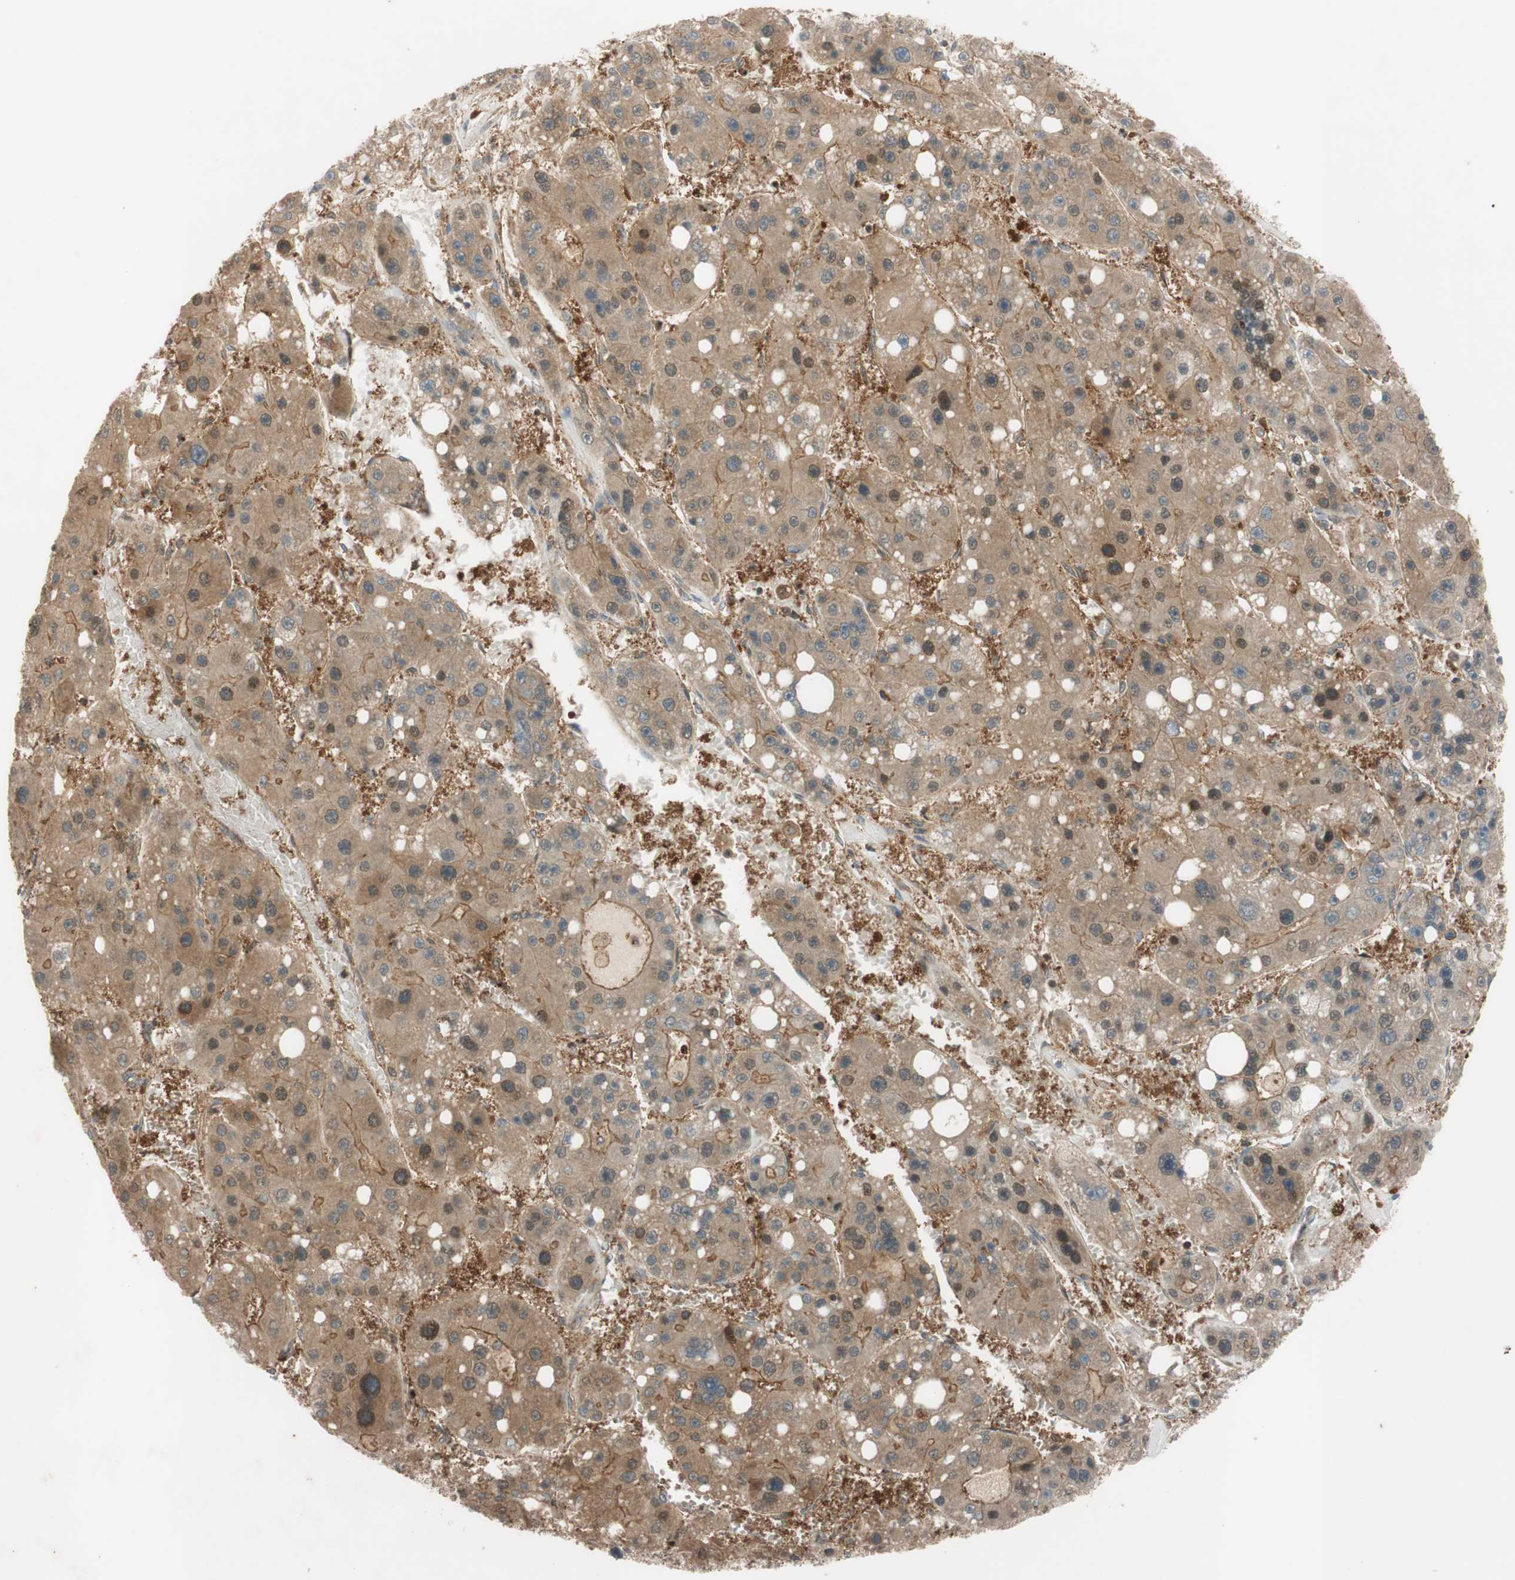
{"staining": {"intensity": "moderate", "quantity": ">75%", "location": "cytoplasmic/membranous"}, "tissue": "liver cancer", "cell_type": "Tumor cells", "image_type": "cancer", "snomed": [{"axis": "morphology", "description": "Carcinoma, Hepatocellular, NOS"}, {"axis": "topography", "description": "Liver"}], "caption": "Immunohistochemical staining of human liver cancer (hepatocellular carcinoma) reveals medium levels of moderate cytoplasmic/membranous protein expression in approximately >75% of tumor cells.", "gene": "EPHA8", "patient": {"sex": "female", "age": 61}}